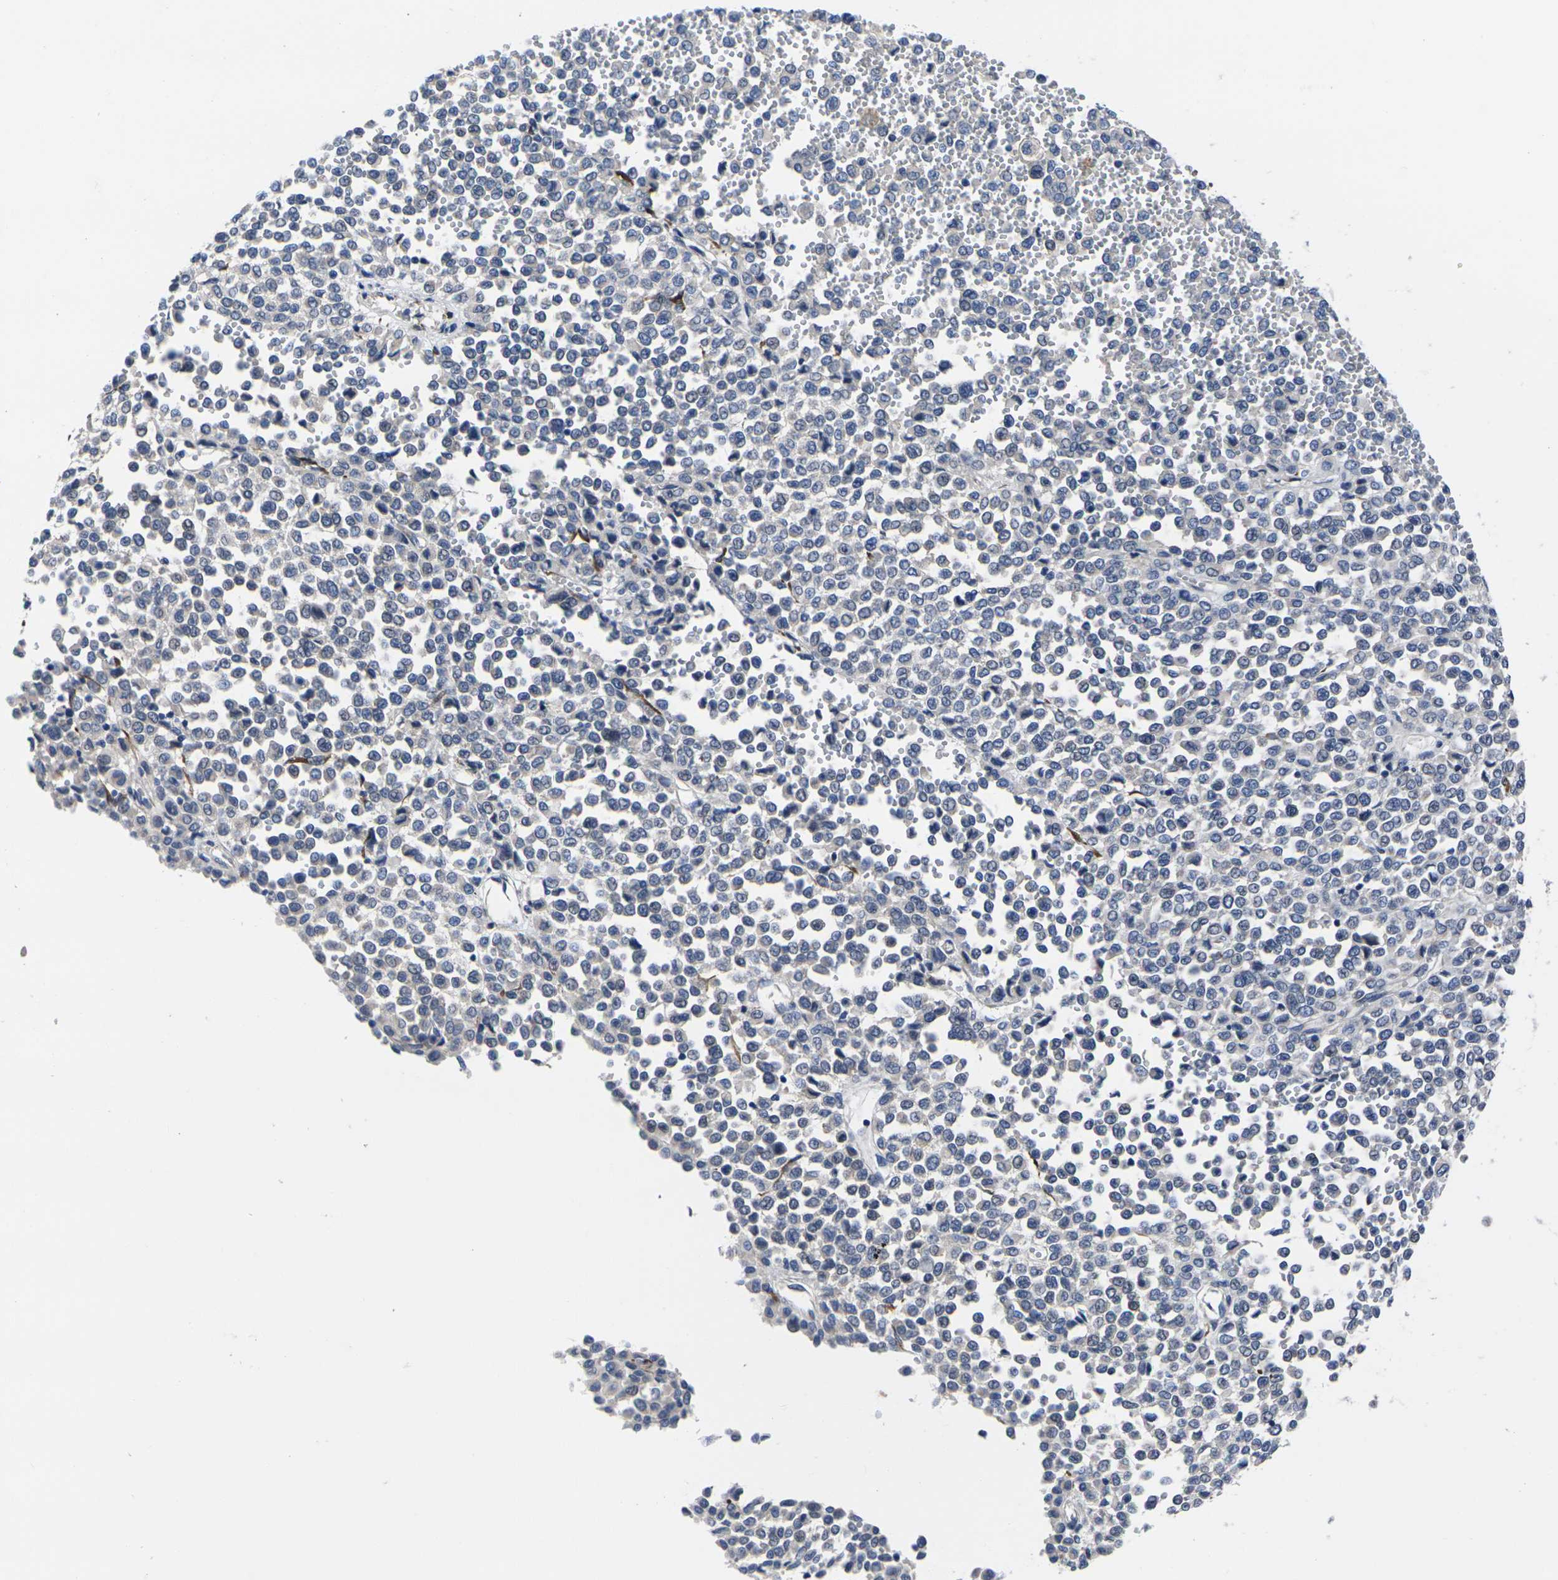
{"staining": {"intensity": "negative", "quantity": "none", "location": "none"}, "tissue": "melanoma", "cell_type": "Tumor cells", "image_type": "cancer", "snomed": [{"axis": "morphology", "description": "Malignant melanoma, Metastatic site"}, {"axis": "topography", "description": "Pancreas"}], "caption": "Tumor cells show no significant expression in malignant melanoma (metastatic site). (Brightfield microscopy of DAB immunohistochemistry (IHC) at high magnification).", "gene": "CYP2C8", "patient": {"sex": "female", "age": 30}}